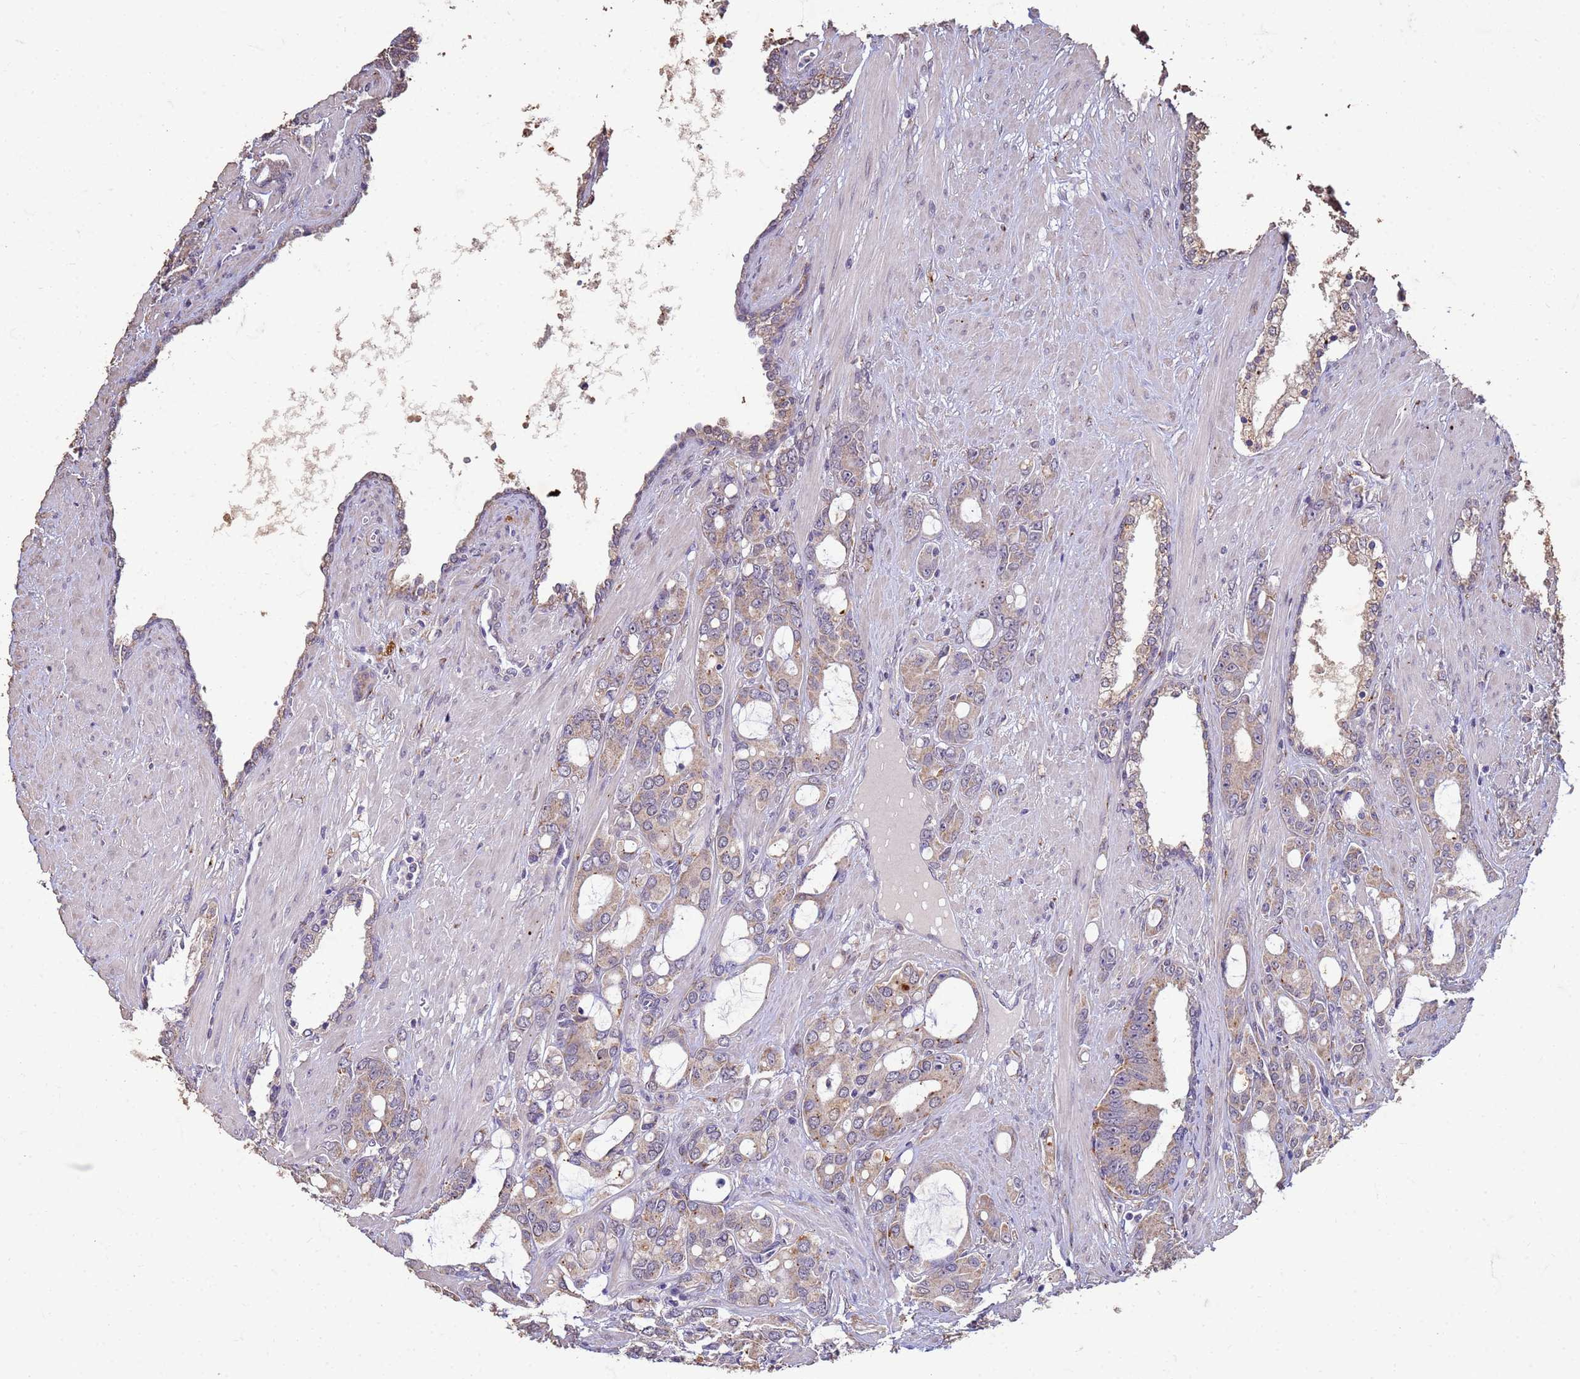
{"staining": {"intensity": "weak", "quantity": "25%-75%", "location": "cytoplasmic/membranous"}, "tissue": "prostate cancer", "cell_type": "Tumor cells", "image_type": "cancer", "snomed": [{"axis": "morphology", "description": "Adenocarcinoma, High grade"}, {"axis": "topography", "description": "Prostate"}], "caption": "The image displays staining of prostate adenocarcinoma (high-grade), revealing weak cytoplasmic/membranous protein positivity (brown color) within tumor cells. (DAB (3,3'-diaminobenzidine) IHC, brown staining for protein, blue staining for nuclei).", "gene": "SLC25A15", "patient": {"sex": "male", "age": 72}}